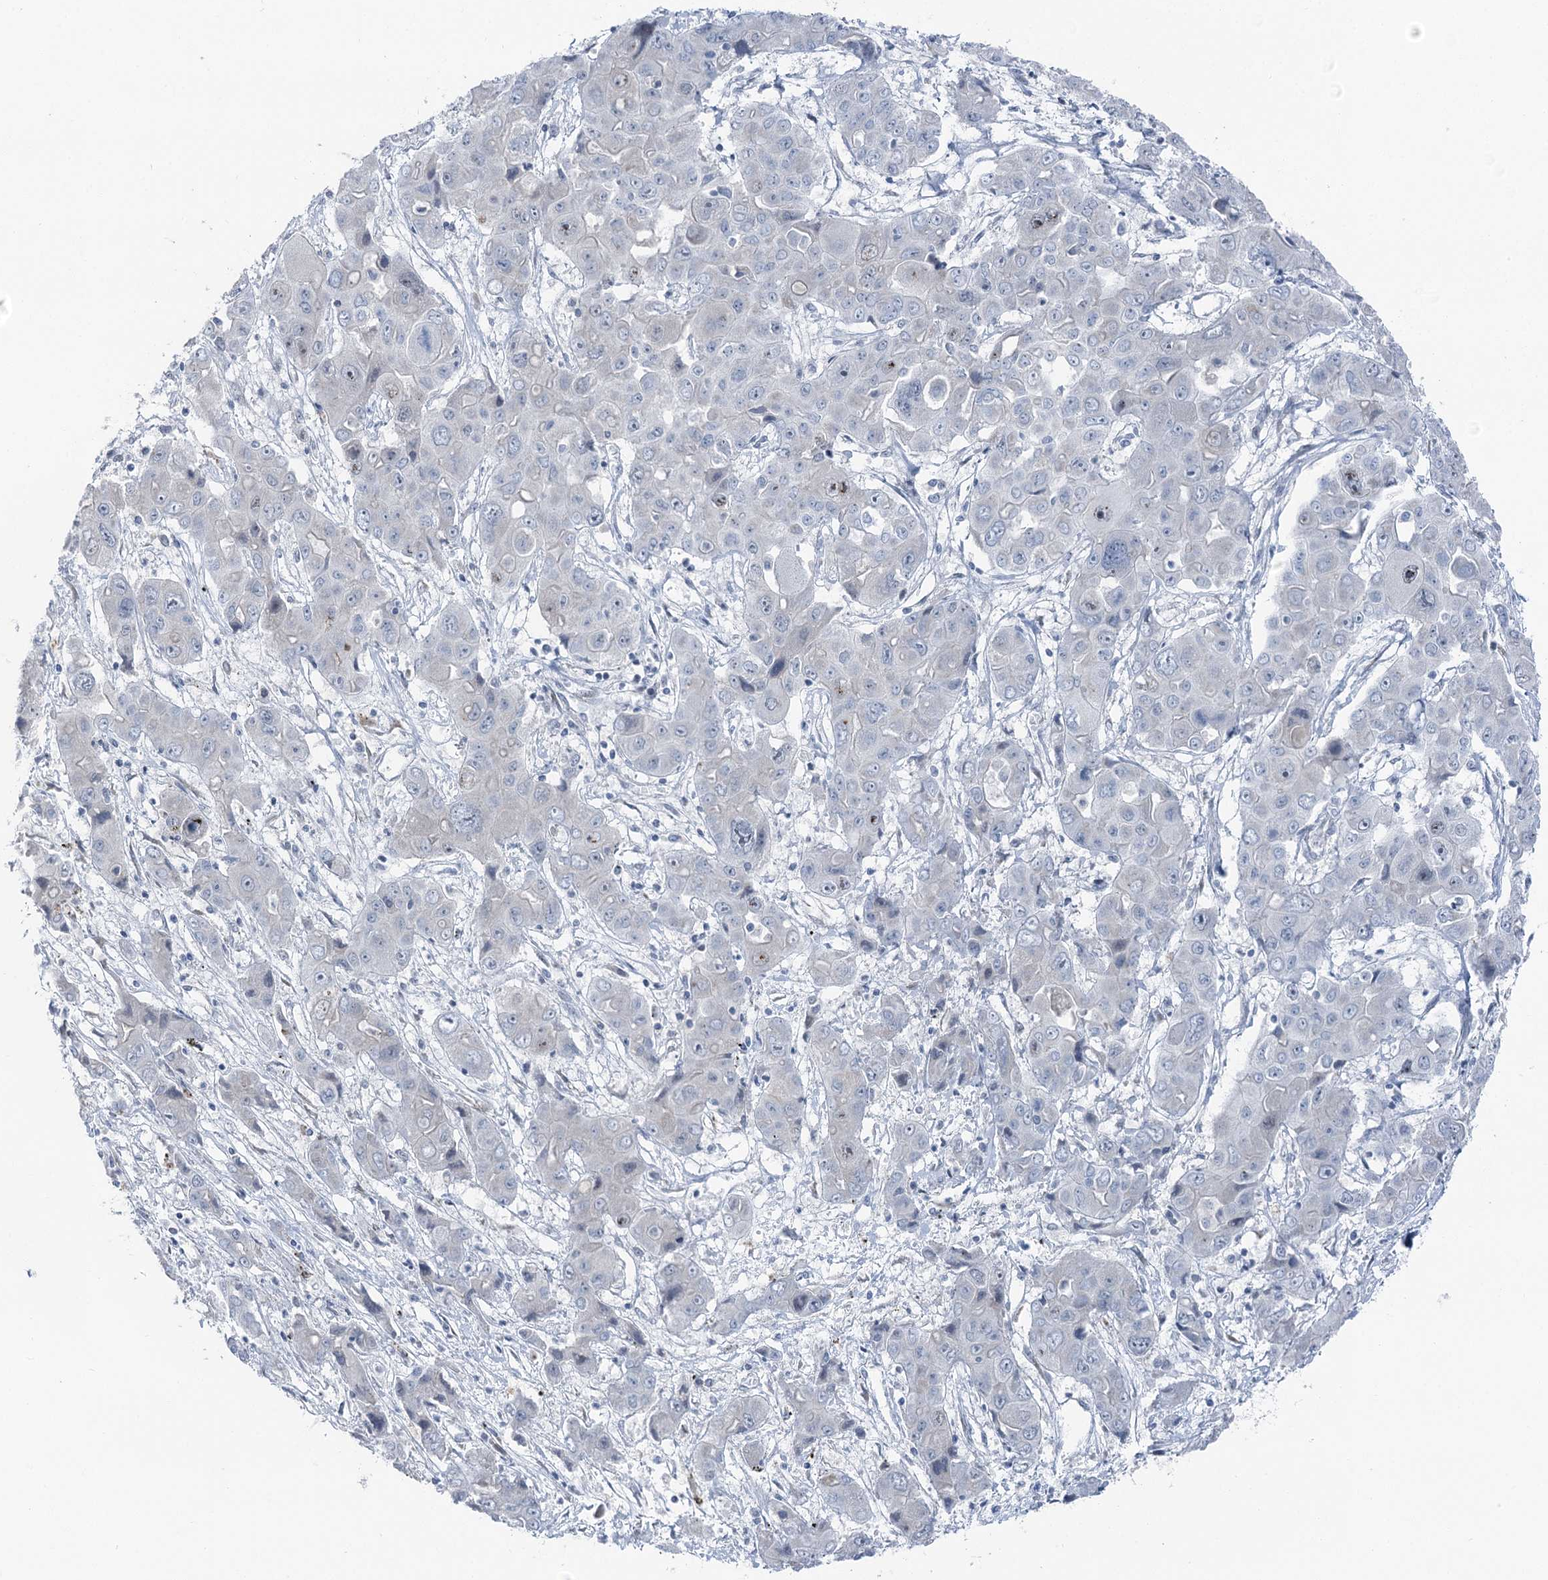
{"staining": {"intensity": "negative", "quantity": "none", "location": "none"}, "tissue": "liver cancer", "cell_type": "Tumor cells", "image_type": "cancer", "snomed": [{"axis": "morphology", "description": "Cholangiocarcinoma"}, {"axis": "topography", "description": "Liver"}], "caption": "Cholangiocarcinoma (liver) was stained to show a protein in brown. There is no significant staining in tumor cells.", "gene": "STEEP1", "patient": {"sex": "male", "age": 67}}